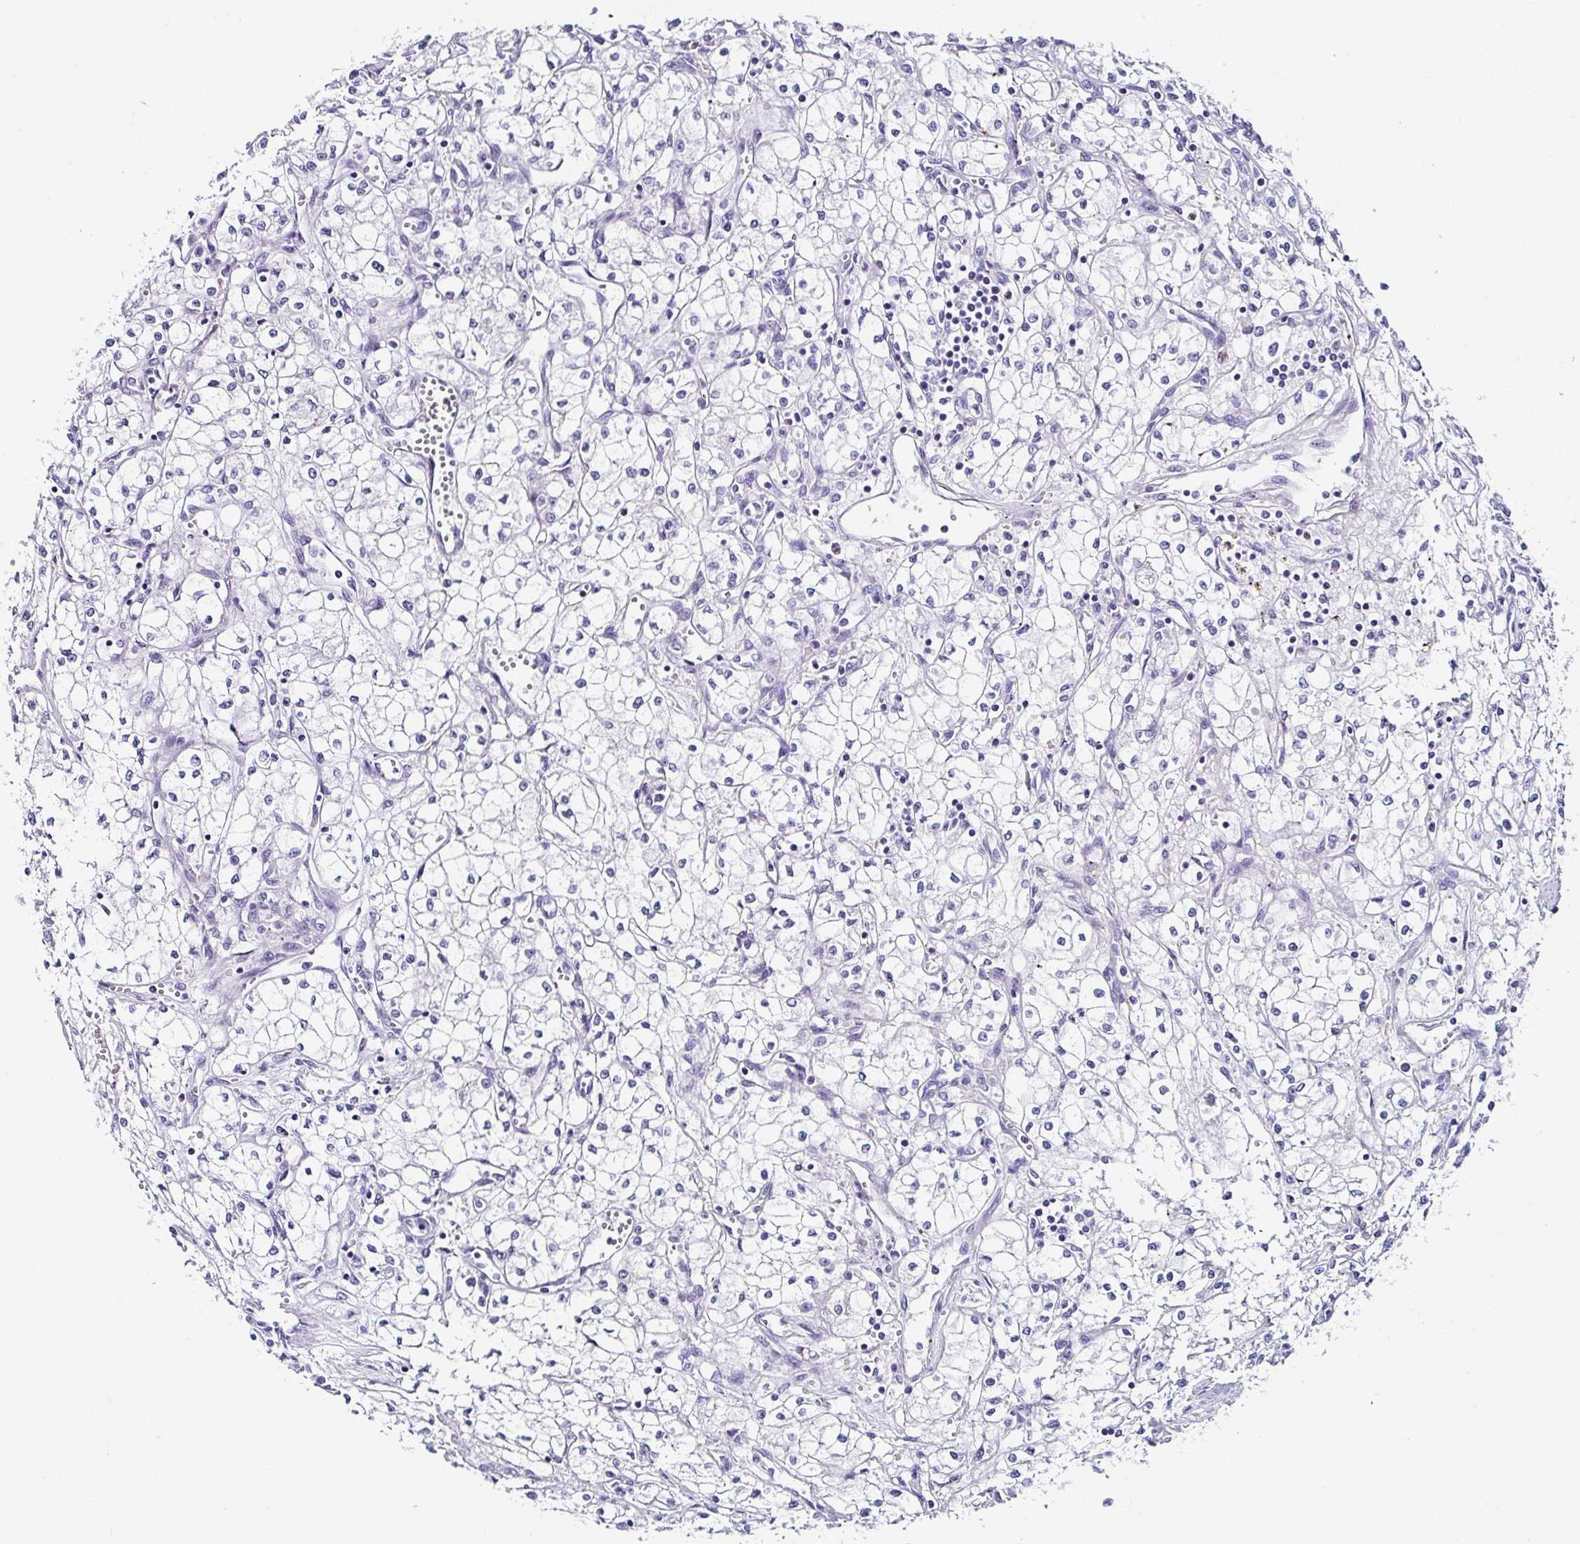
{"staining": {"intensity": "negative", "quantity": "none", "location": "none"}, "tissue": "renal cancer", "cell_type": "Tumor cells", "image_type": "cancer", "snomed": [{"axis": "morphology", "description": "Adenocarcinoma, NOS"}, {"axis": "topography", "description": "Kidney"}], "caption": "Tumor cells show no significant positivity in renal adenocarcinoma. Brightfield microscopy of immunohistochemistry stained with DAB (brown) and hematoxylin (blue), captured at high magnification.", "gene": "TMPRSS11E", "patient": {"sex": "male", "age": 59}}